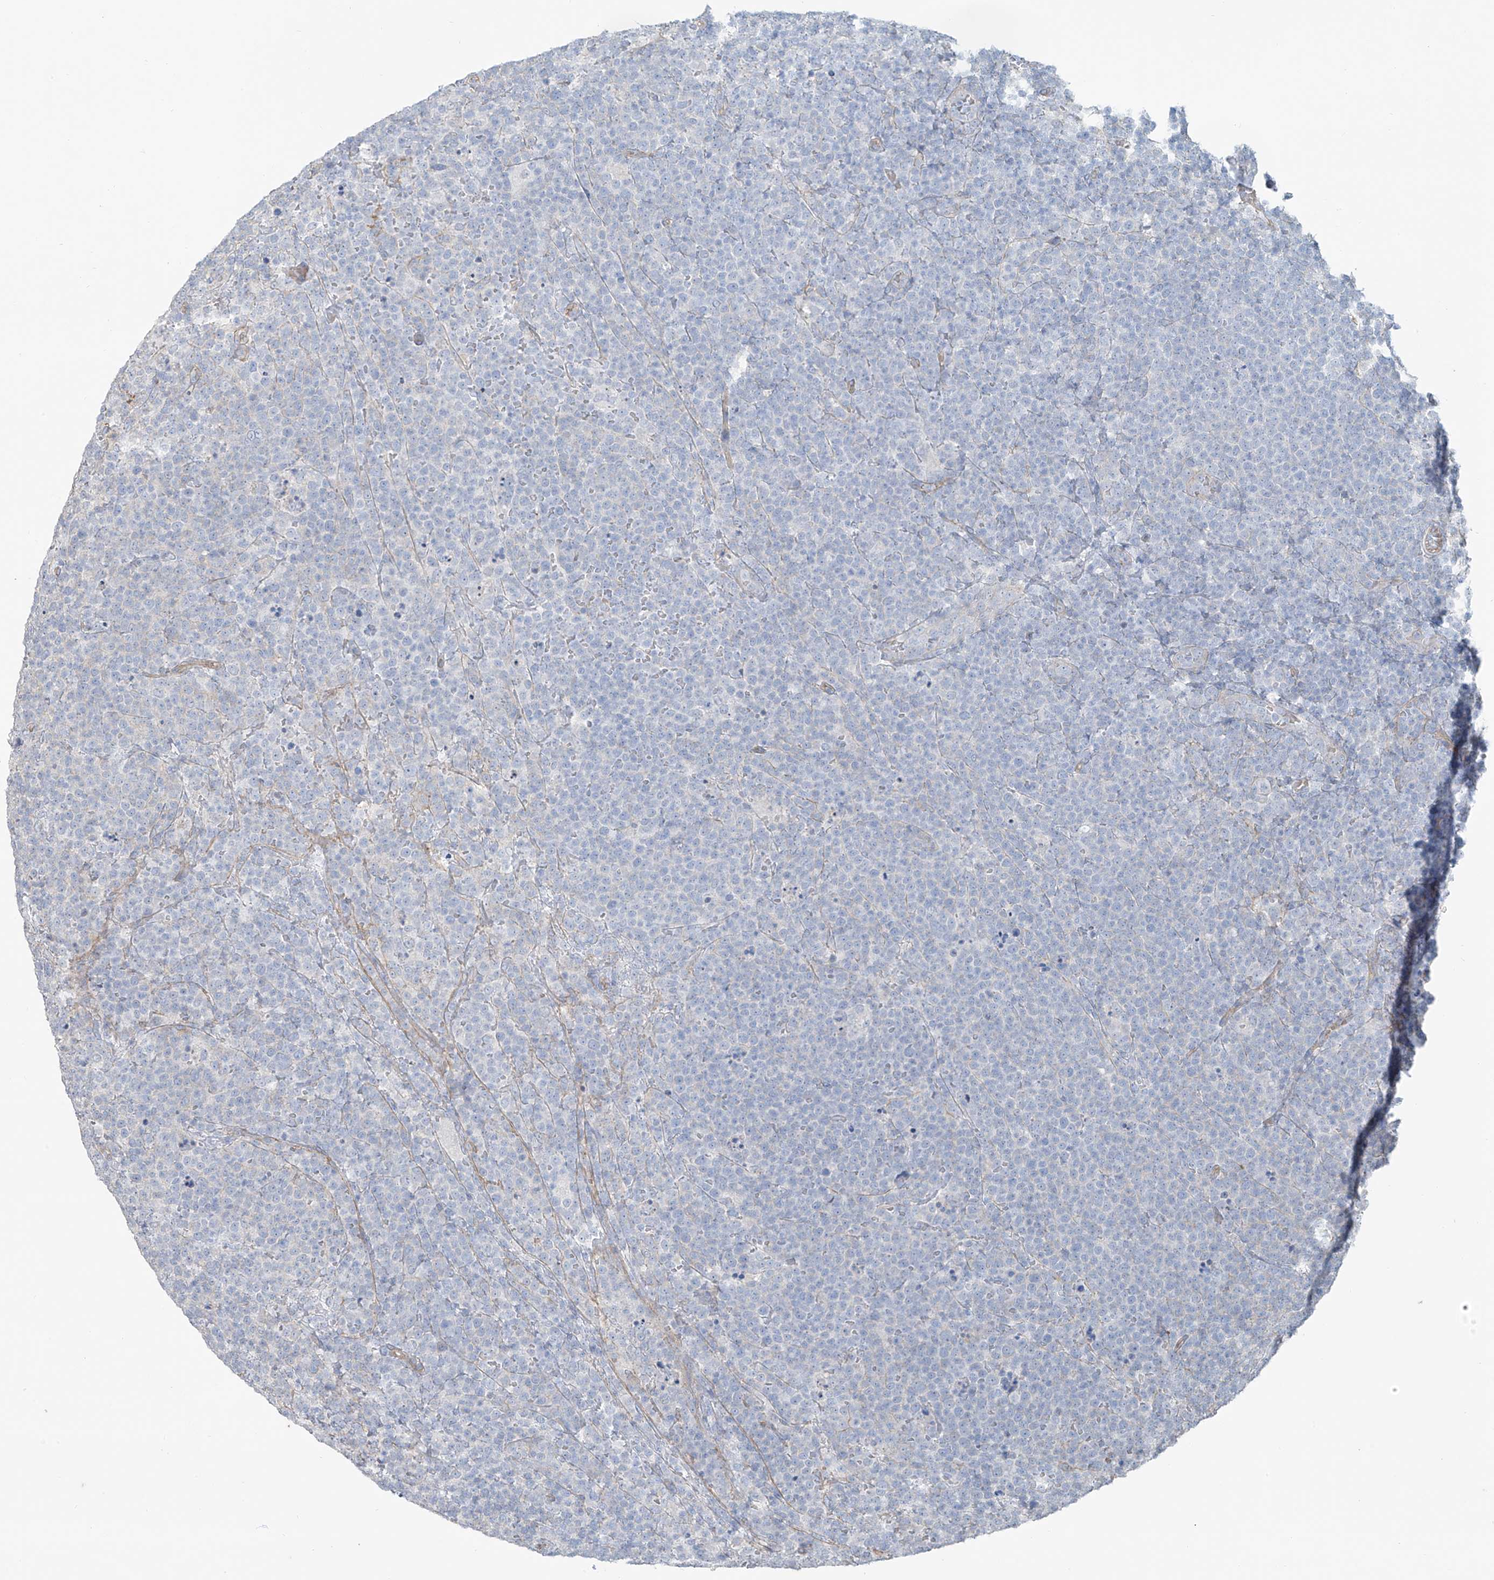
{"staining": {"intensity": "negative", "quantity": "none", "location": "none"}, "tissue": "lymphoma", "cell_type": "Tumor cells", "image_type": "cancer", "snomed": [{"axis": "morphology", "description": "Malignant lymphoma, non-Hodgkin's type, High grade"}, {"axis": "topography", "description": "Lymph node"}], "caption": "Immunohistochemical staining of human malignant lymphoma, non-Hodgkin's type (high-grade) demonstrates no significant positivity in tumor cells.", "gene": "TUBE1", "patient": {"sex": "male", "age": 61}}